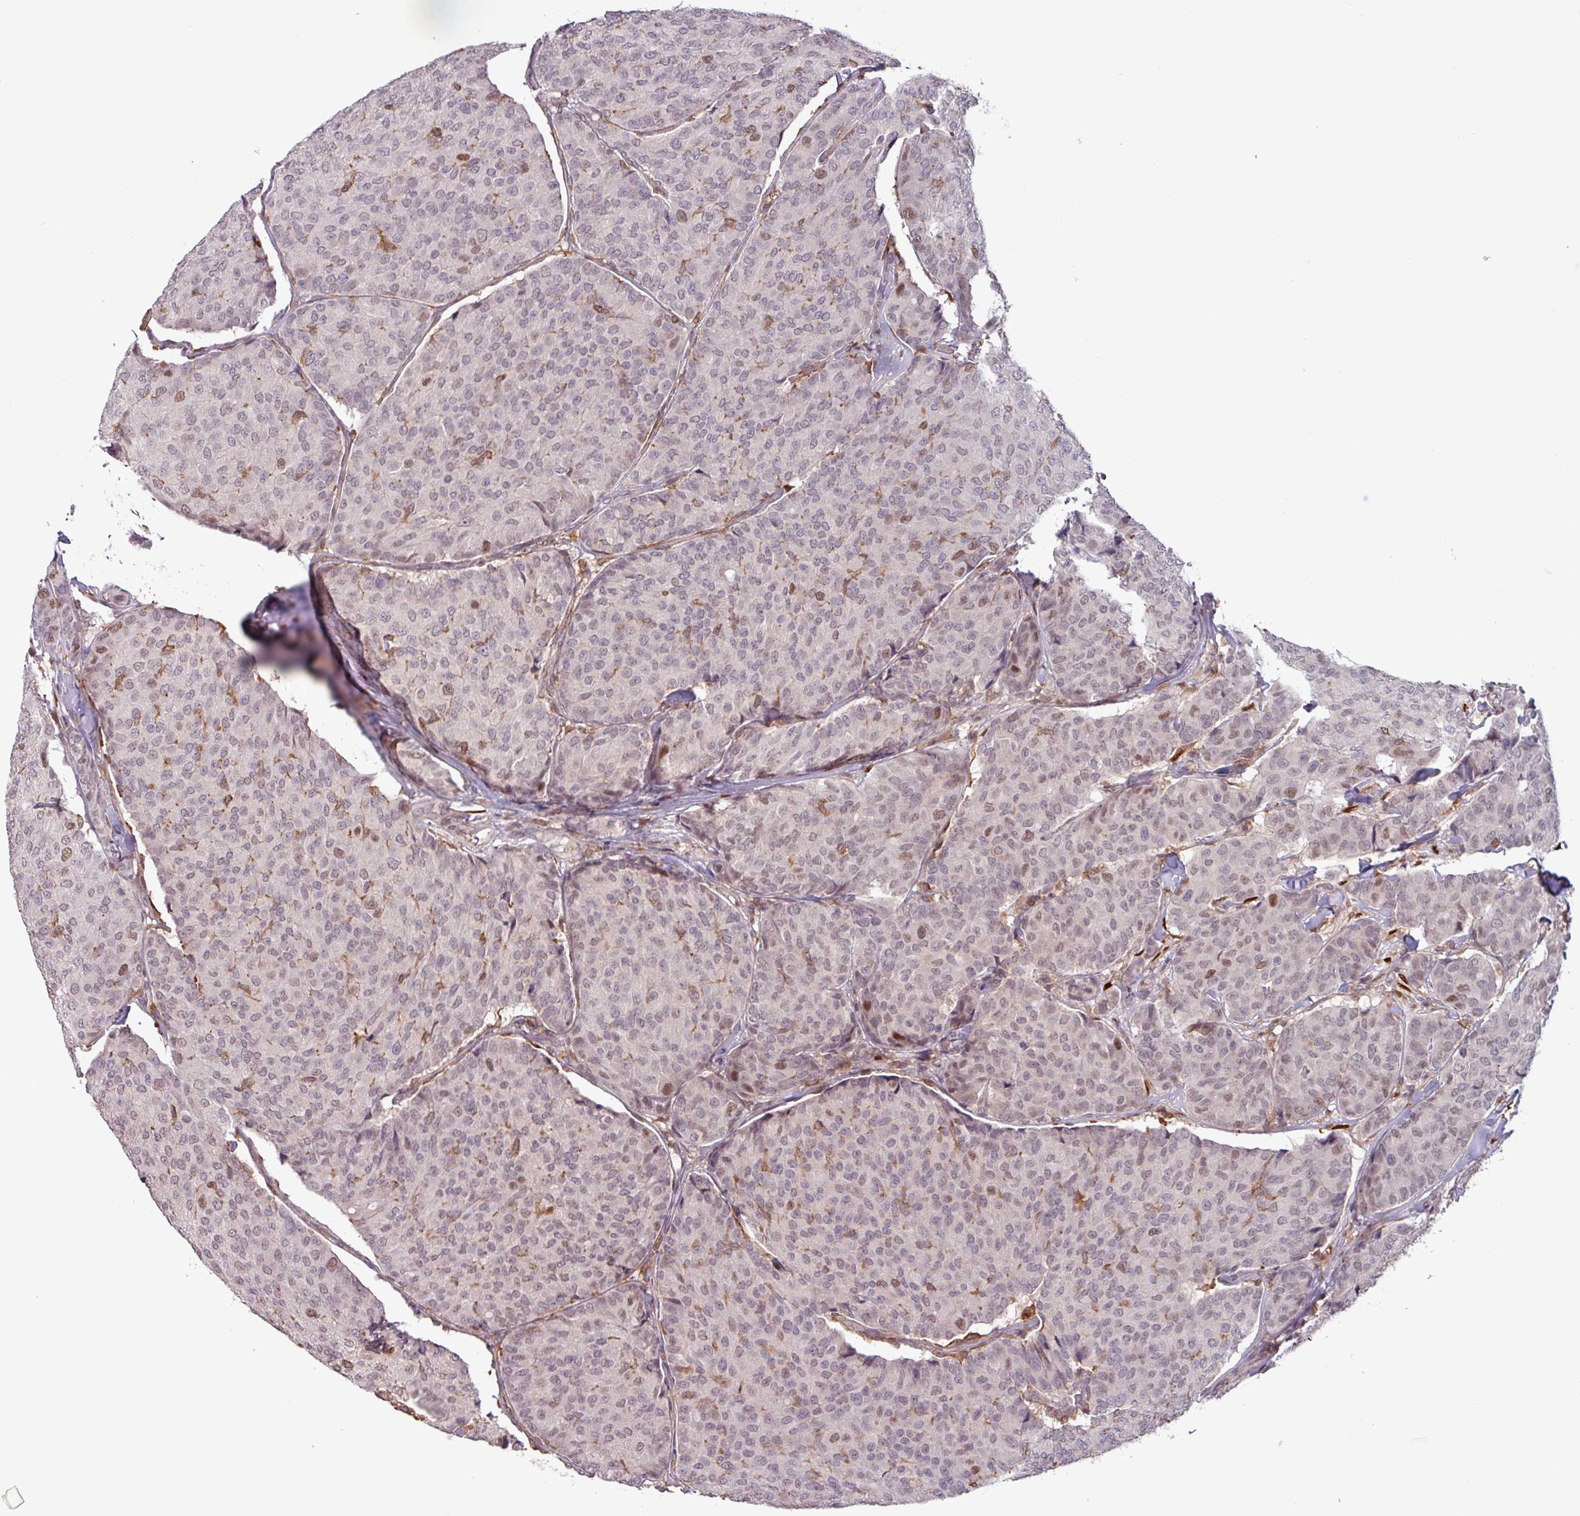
{"staining": {"intensity": "moderate", "quantity": "<25%", "location": "nuclear"}, "tissue": "breast cancer", "cell_type": "Tumor cells", "image_type": "cancer", "snomed": [{"axis": "morphology", "description": "Duct carcinoma"}, {"axis": "topography", "description": "Breast"}], "caption": "There is low levels of moderate nuclear expression in tumor cells of invasive ductal carcinoma (breast), as demonstrated by immunohistochemical staining (brown color).", "gene": "PRRX1", "patient": {"sex": "female", "age": 75}}